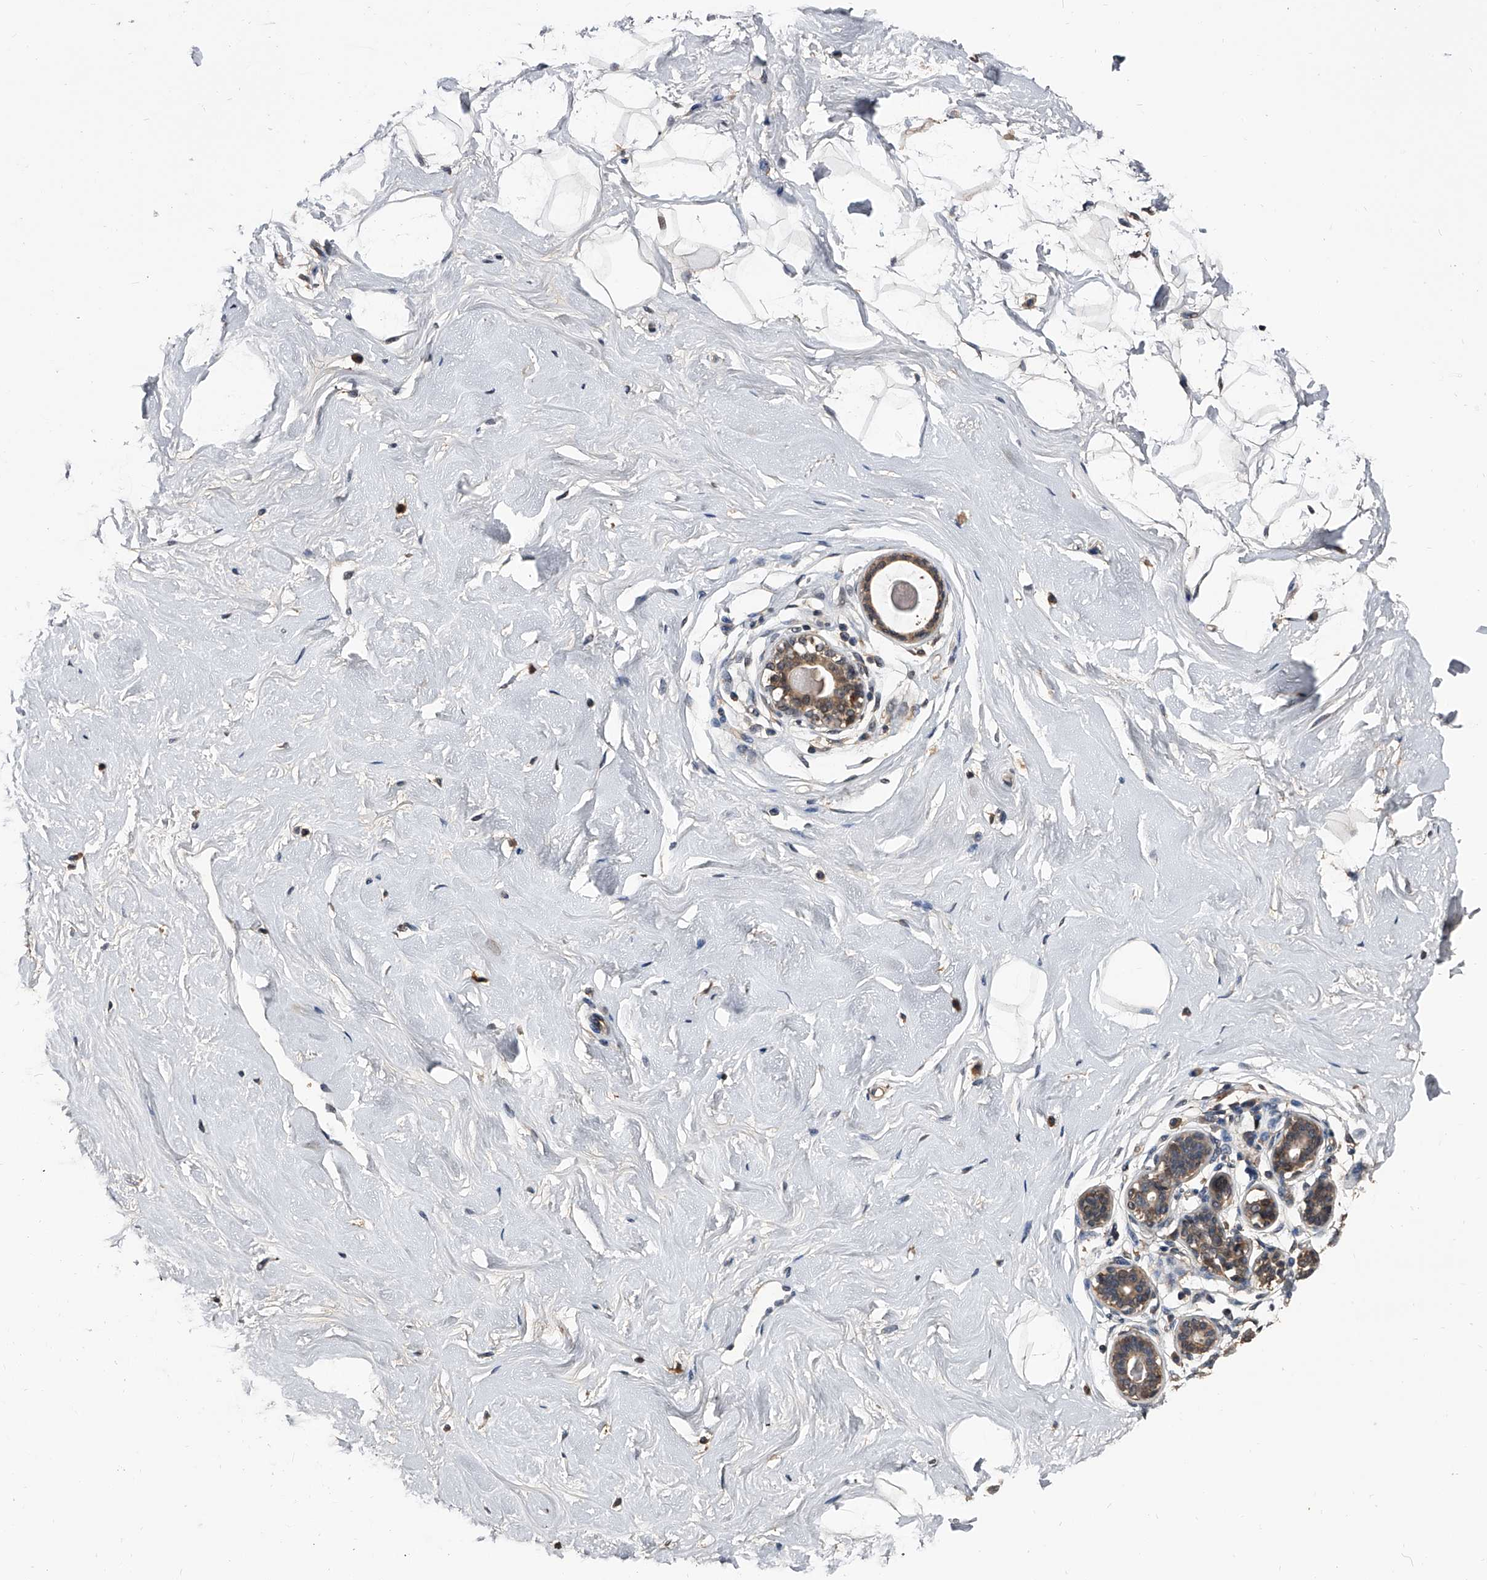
{"staining": {"intensity": "moderate", "quantity": "<25%", "location": "cytoplasmic/membranous"}, "tissue": "breast", "cell_type": "Adipocytes", "image_type": "normal", "snomed": [{"axis": "morphology", "description": "Normal tissue, NOS"}, {"axis": "morphology", "description": "Adenoma, NOS"}, {"axis": "topography", "description": "Breast"}], "caption": "DAB immunohistochemical staining of benign human breast displays moderate cytoplasmic/membranous protein expression in about <25% of adipocytes. (Stains: DAB in brown, nuclei in blue, Microscopy: brightfield microscopy at high magnification).", "gene": "EFCAB7", "patient": {"sex": "female", "age": 23}}